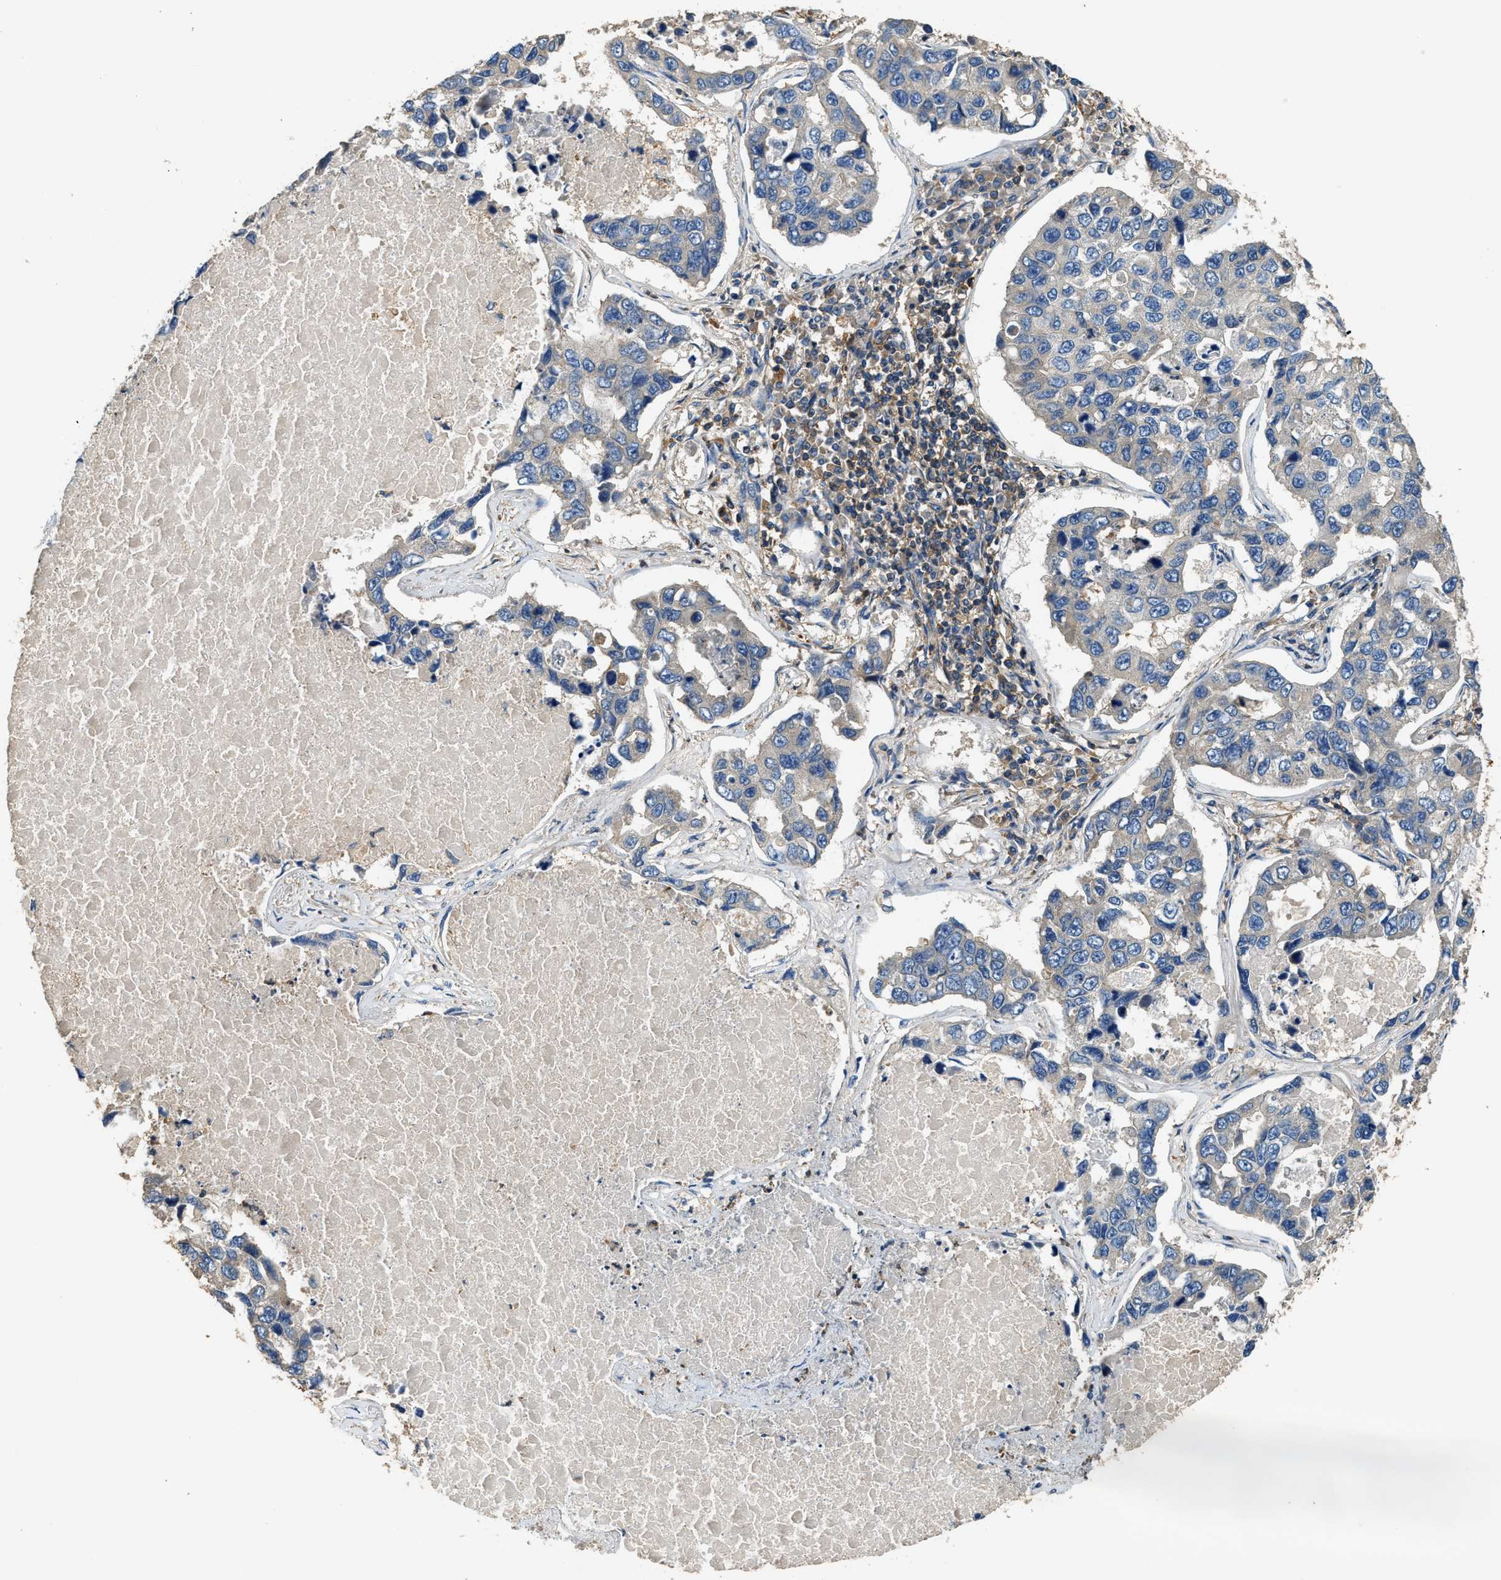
{"staining": {"intensity": "negative", "quantity": "none", "location": "none"}, "tissue": "lung cancer", "cell_type": "Tumor cells", "image_type": "cancer", "snomed": [{"axis": "morphology", "description": "Adenocarcinoma, NOS"}, {"axis": "topography", "description": "Lung"}], "caption": "An immunohistochemistry histopathology image of adenocarcinoma (lung) is shown. There is no staining in tumor cells of adenocarcinoma (lung).", "gene": "BLOC1S1", "patient": {"sex": "male", "age": 64}}